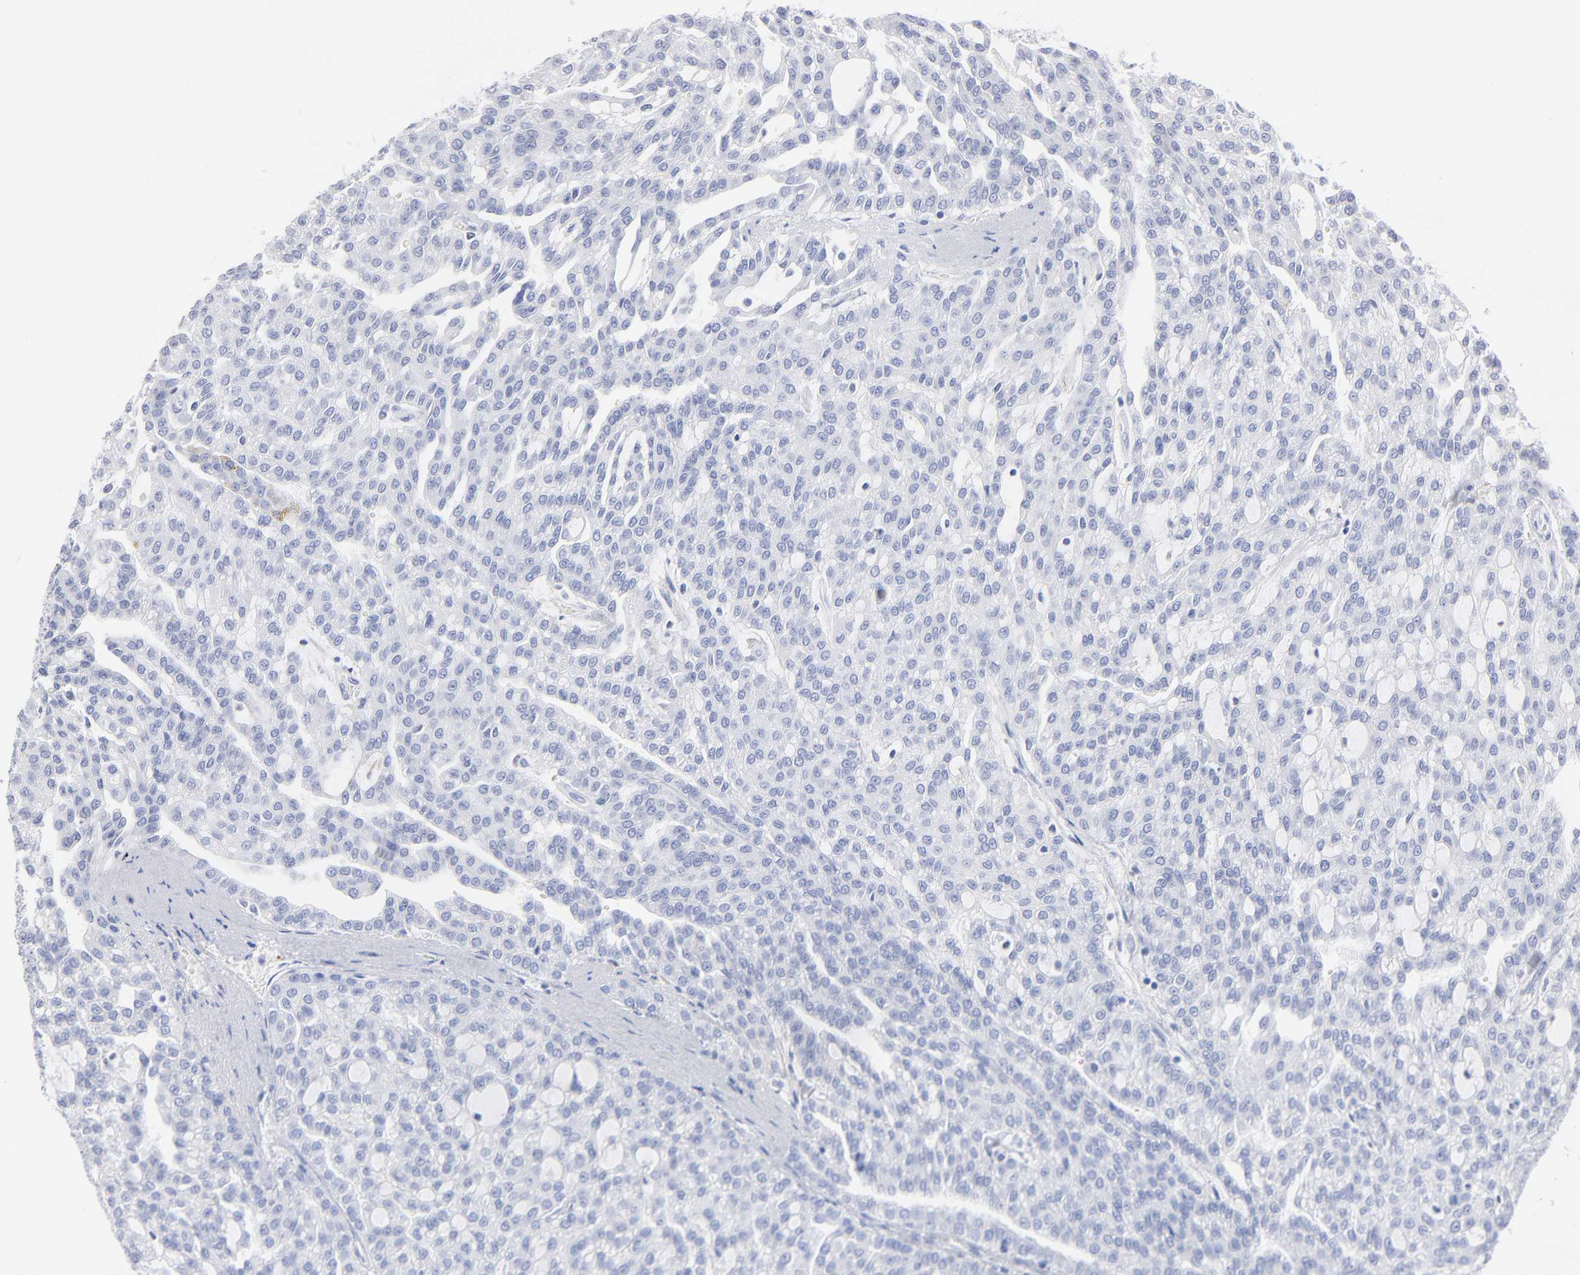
{"staining": {"intensity": "negative", "quantity": "none", "location": "none"}, "tissue": "renal cancer", "cell_type": "Tumor cells", "image_type": "cancer", "snomed": [{"axis": "morphology", "description": "Adenocarcinoma, NOS"}, {"axis": "topography", "description": "Kidney"}], "caption": "Protein analysis of renal adenocarcinoma demonstrates no significant staining in tumor cells.", "gene": "IFIT2", "patient": {"sex": "male", "age": 63}}